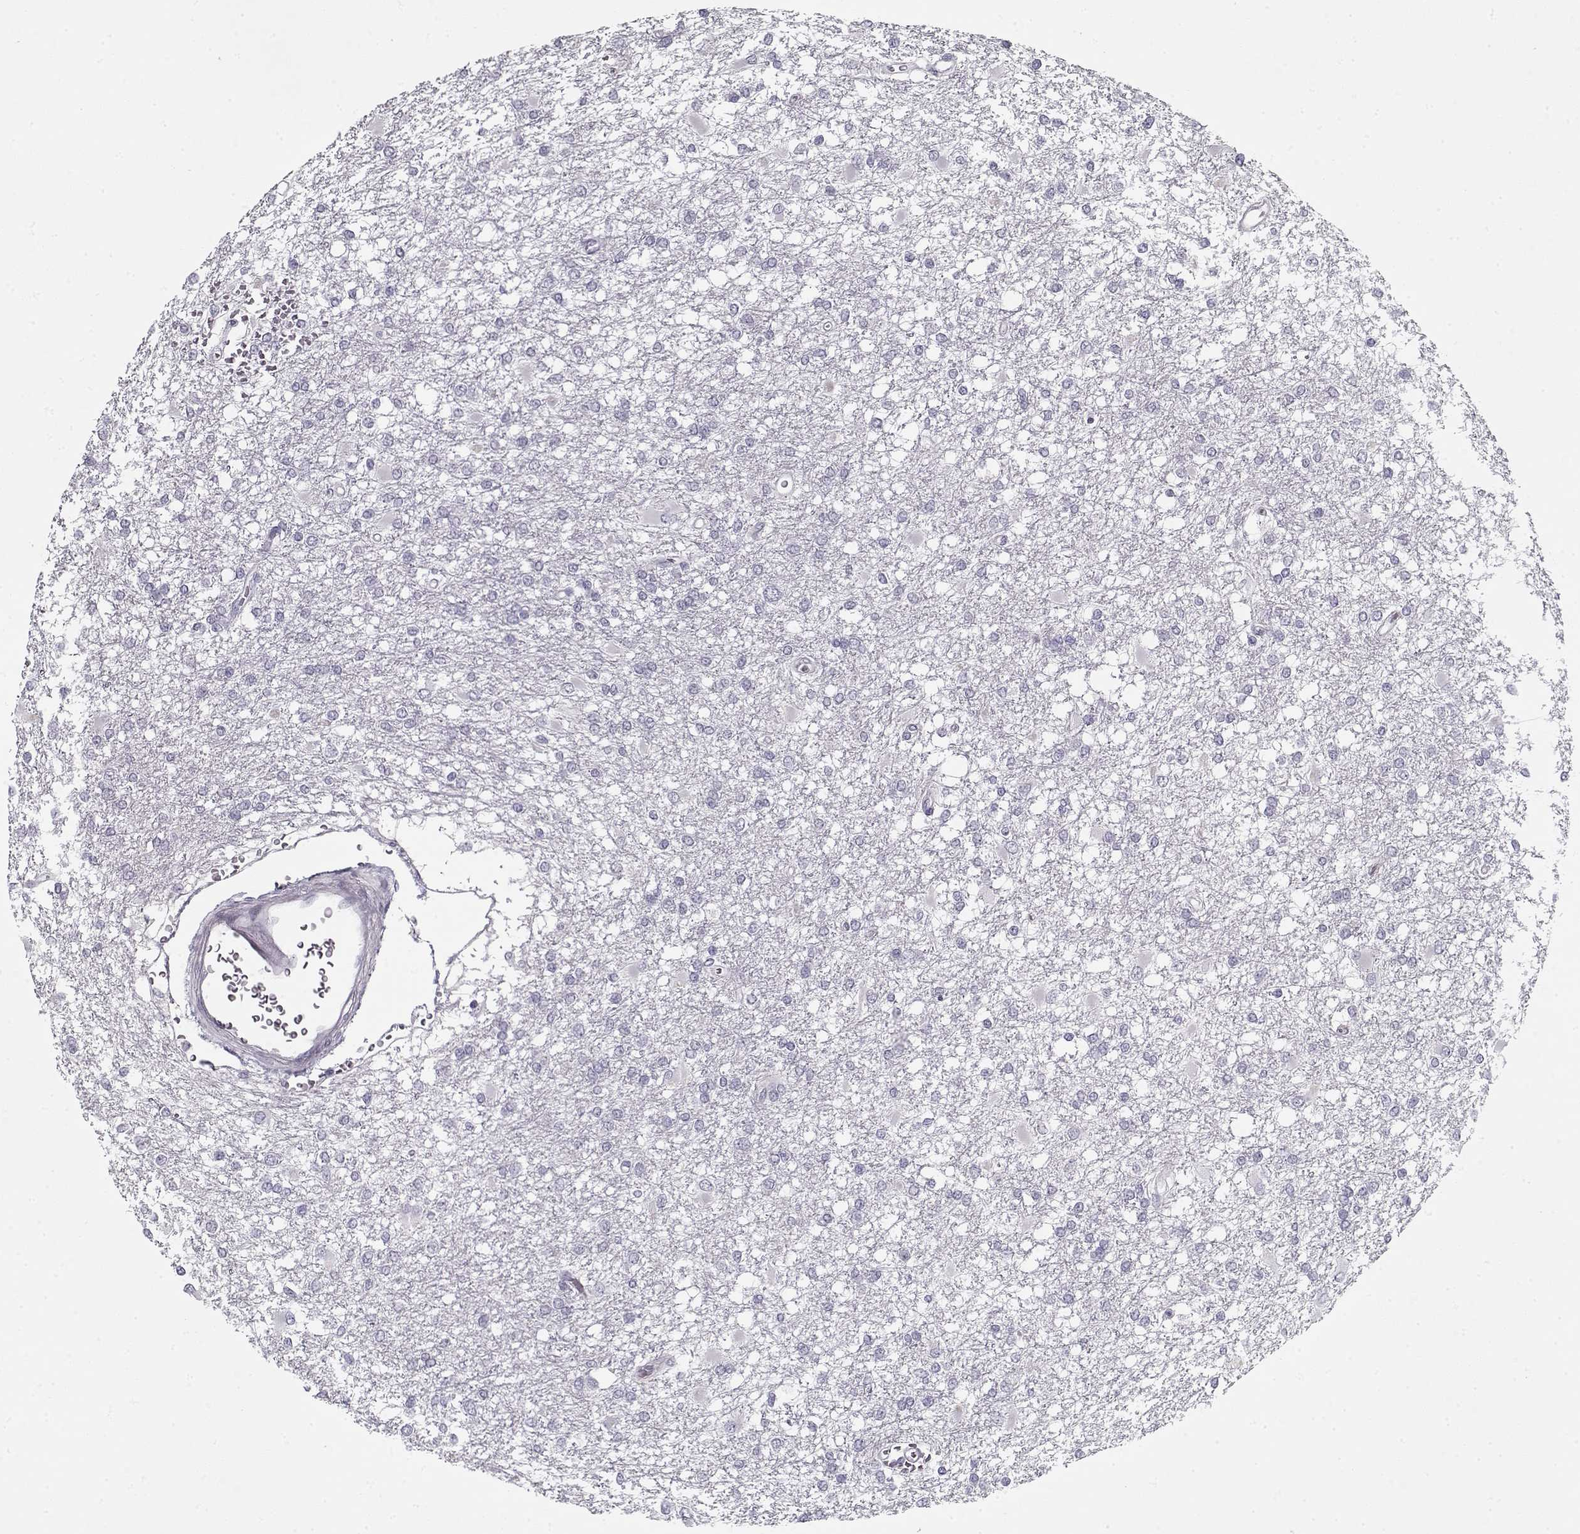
{"staining": {"intensity": "negative", "quantity": "none", "location": "none"}, "tissue": "glioma", "cell_type": "Tumor cells", "image_type": "cancer", "snomed": [{"axis": "morphology", "description": "Glioma, malignant, High grade"}, {"axis": "topography", "description": "Cerebral cortex"}], "caption": "The immunohistochemistry (IHC) photomicrograph has no significant staining in tumor cells of glioma tissue.", "gene": "SPACA9", "patient": {"sex": "male", "age": 79}}